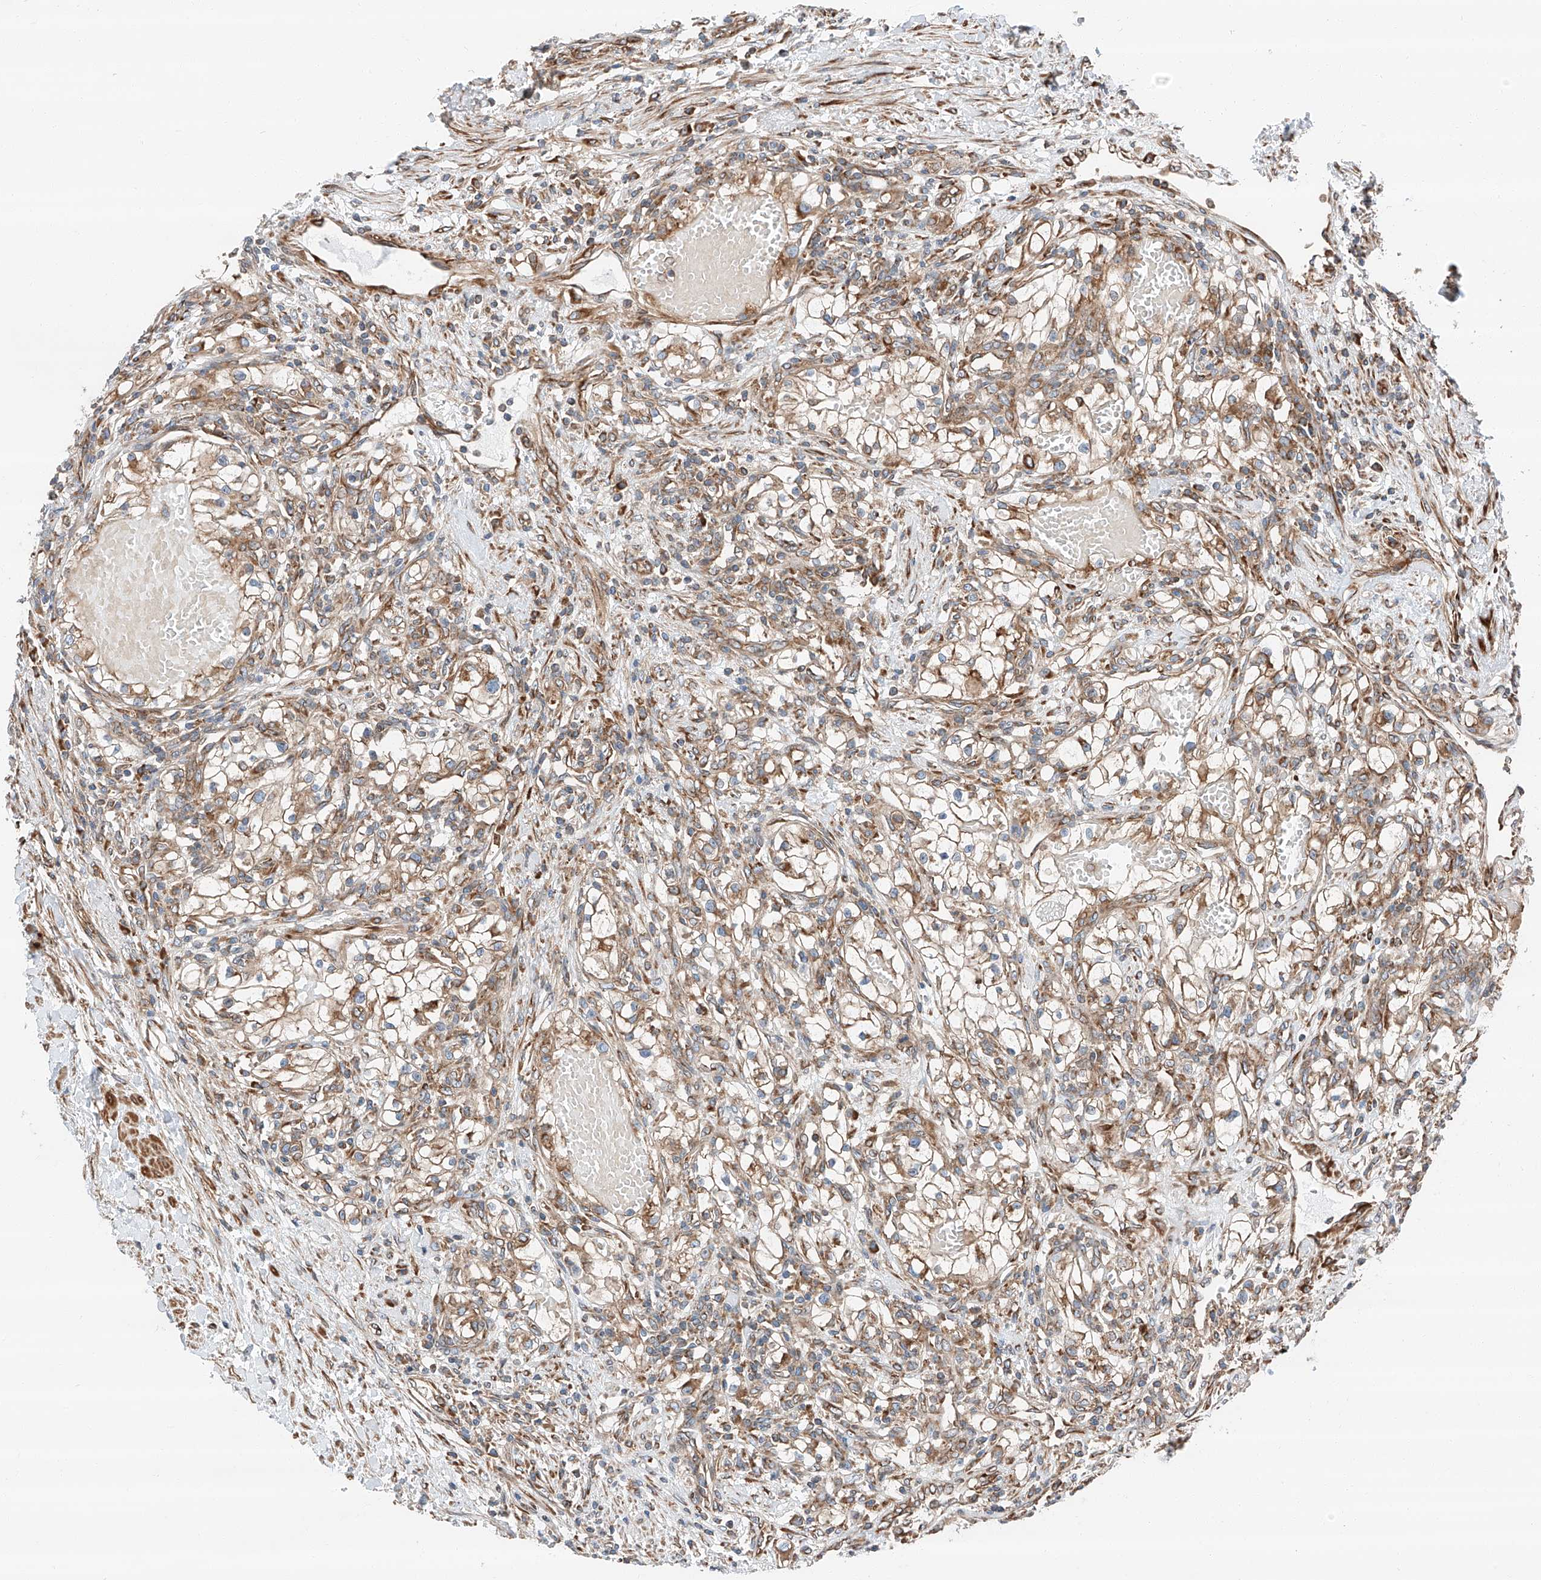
{"staining": {"intensity": "moderate", "quantity": "25%-75%", "location": "cytoplasmic/membranous"}, "tissue": "renal cancer", "cell_type": "Tumor cells", "image_type": "cancer", "snomed": [{"axis": "morphology", "description": "Normal tissue, NOS"}, {"axis": "morphology", "description": "Adenocarcinoma, NOS"}, {"axis": "topography", "description": "Kidney"}], "caption": "Tumor cells reveal medium levels of moderate cytoplasmic/membranous positivity in about 25%-75% of cells in adenocarcinoma (renal).", "gene": "ZC3H15", "patient": {"sex": "male", "age": 68}}